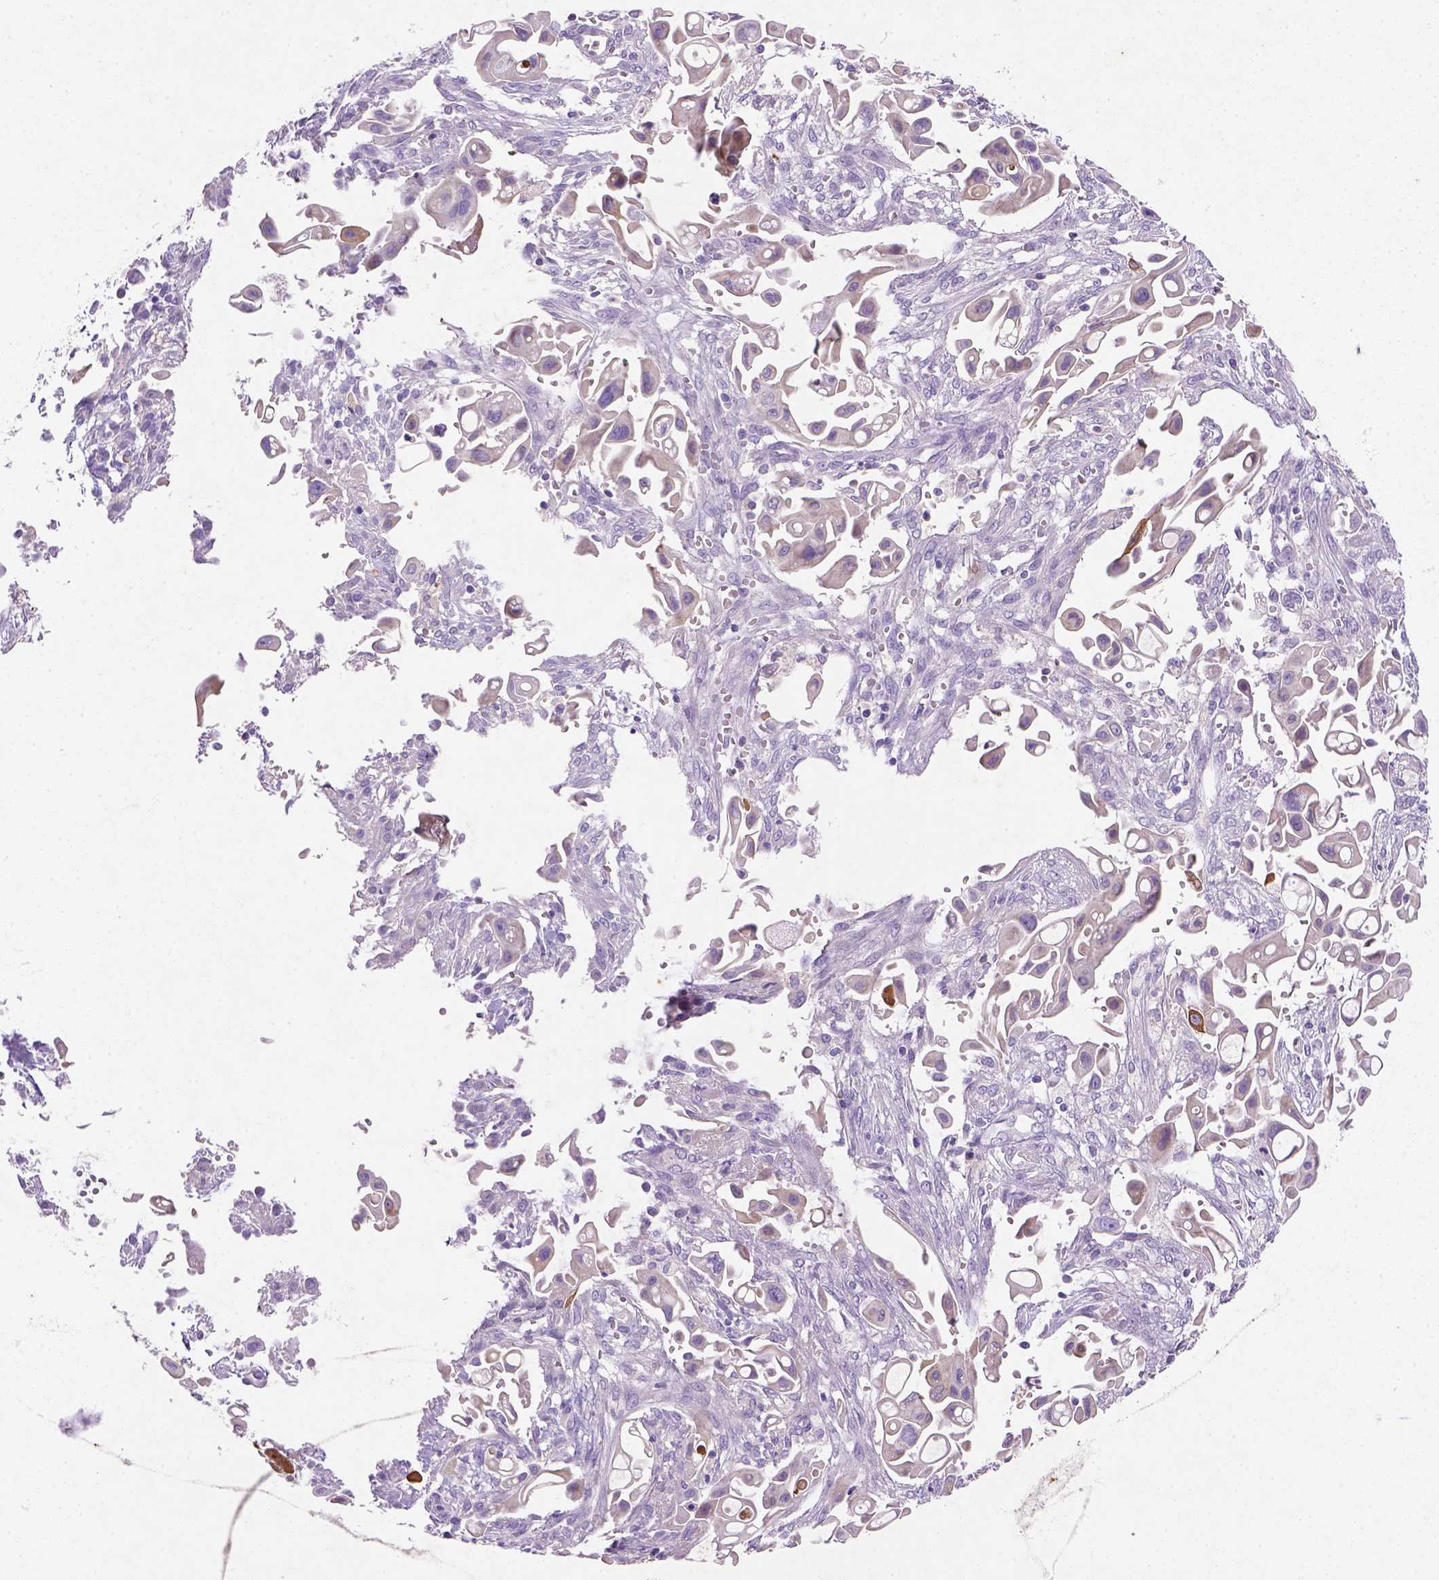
{"staining": {"intensity": "negative", "quantity": "none", "location": "none"}, "tissue": "pancreatic cancer", "cell_type": "Tumor cells", "image_type": "cancer", "snomed": [{"axis": "morphology", "description": "Adenocarcinoma, NOS"}, {"axis": "topography", "description": "Pancreas"}], "caption": "Image shows no protein positivity in tumor cells of pancreatic cancer tissue. The staining is performed using DAB brown chromogen with nuclei counter-stained in using hematoxylin.", "gene": "NUDT2", "patient": {"sex": "male", "age": 50}}